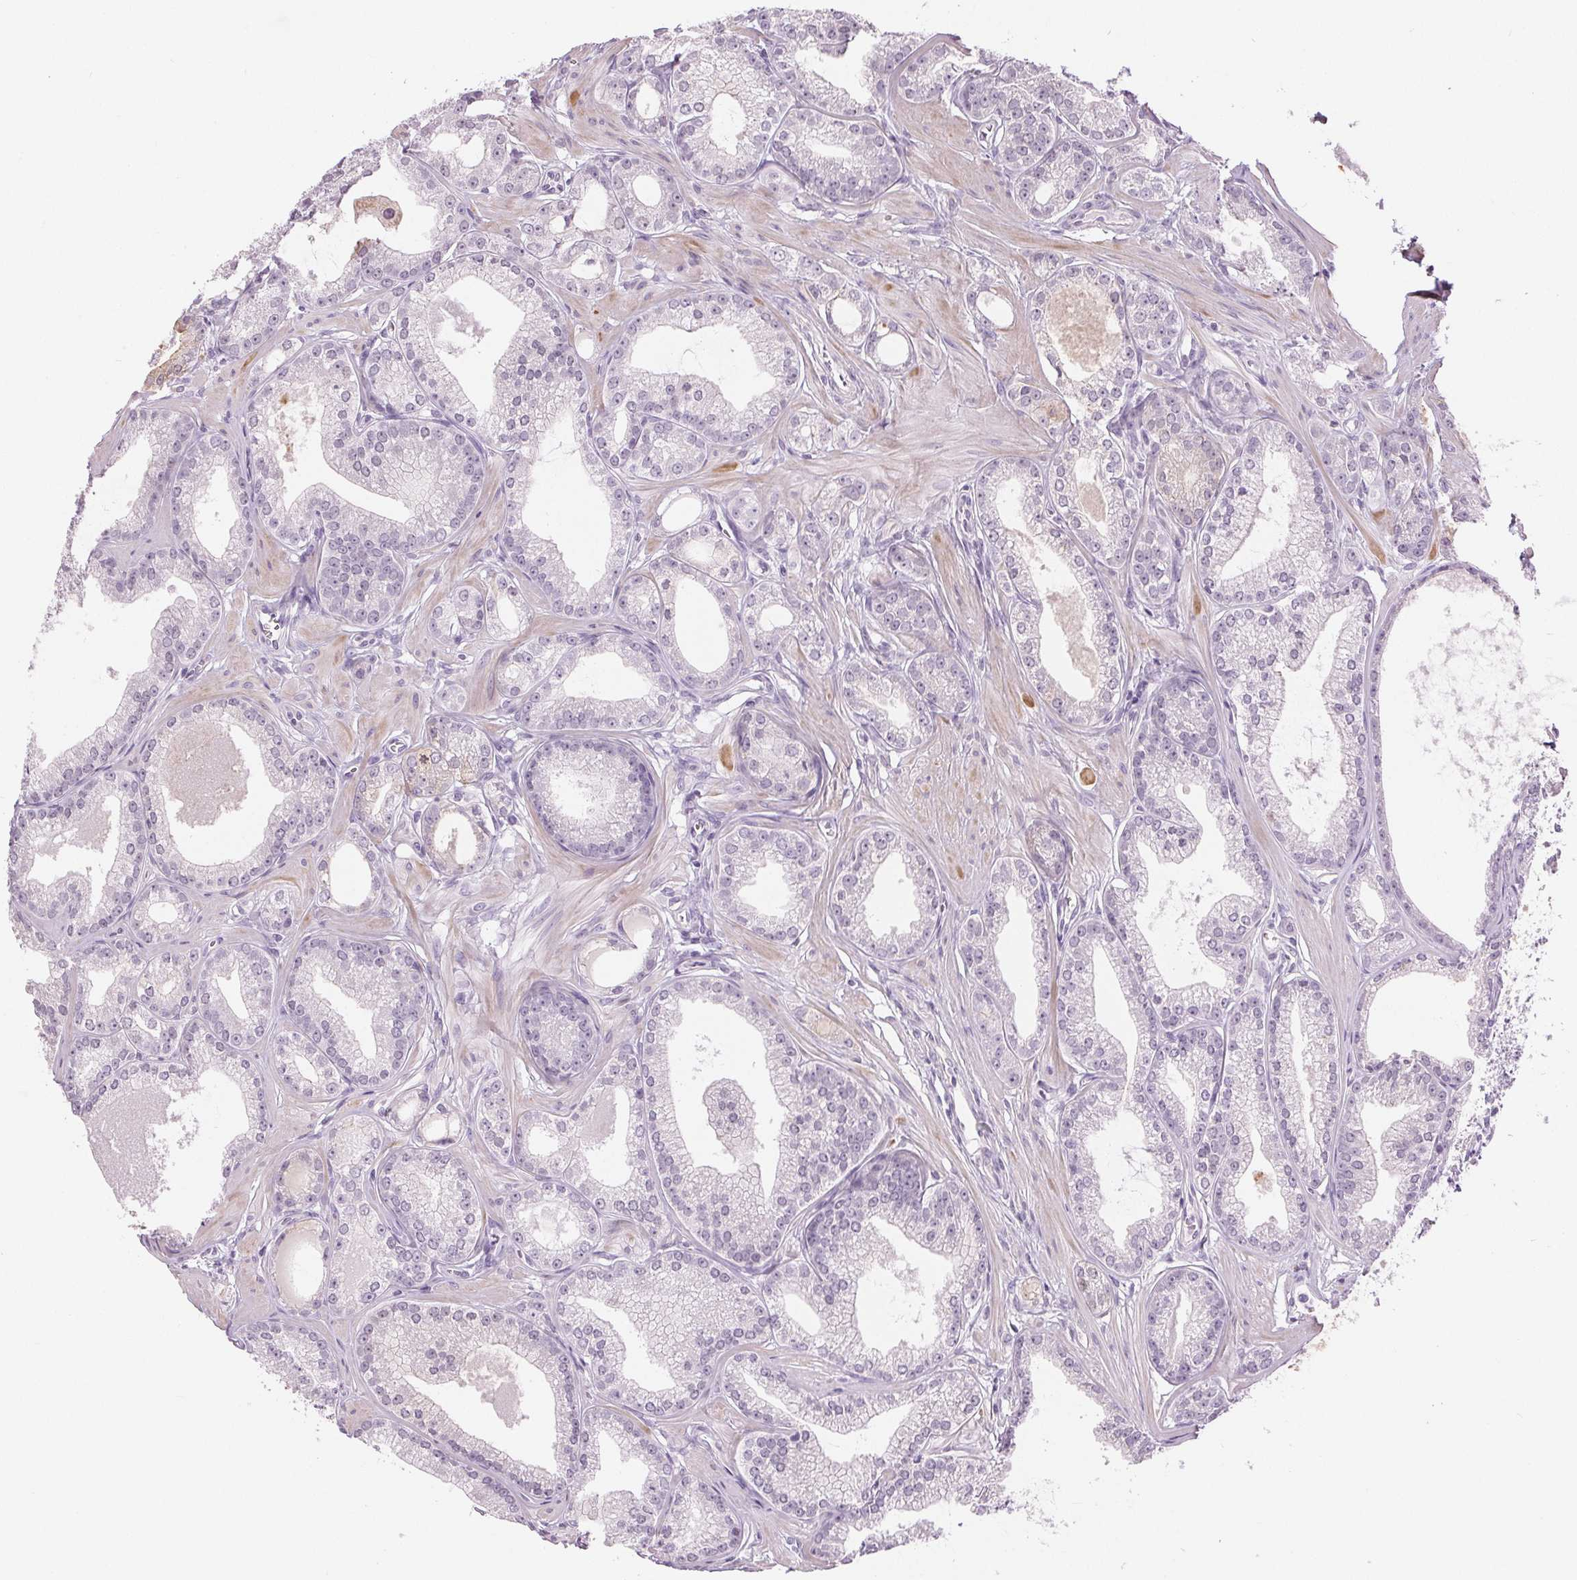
{"staining": {"intensity": "weak", "quantity": "<25%", "location": "cytoplasmic/membranous"}, "tissue": "prostate cancer", "cell_type": "Tumor cells", "image_type": "cancer", "snomed": [{"axis": "morphology", "description": "Adenocarcinoma, NOS"}, {"axis": "topography", "description": "Prostate"}], "caption": "Prostate cancer (adenocarcinoma) was stained to show a protein in brown. There is no significant positivity in tumor cells.", "gene": "MISP", "patient": {"sex": "male", "age": 71}}